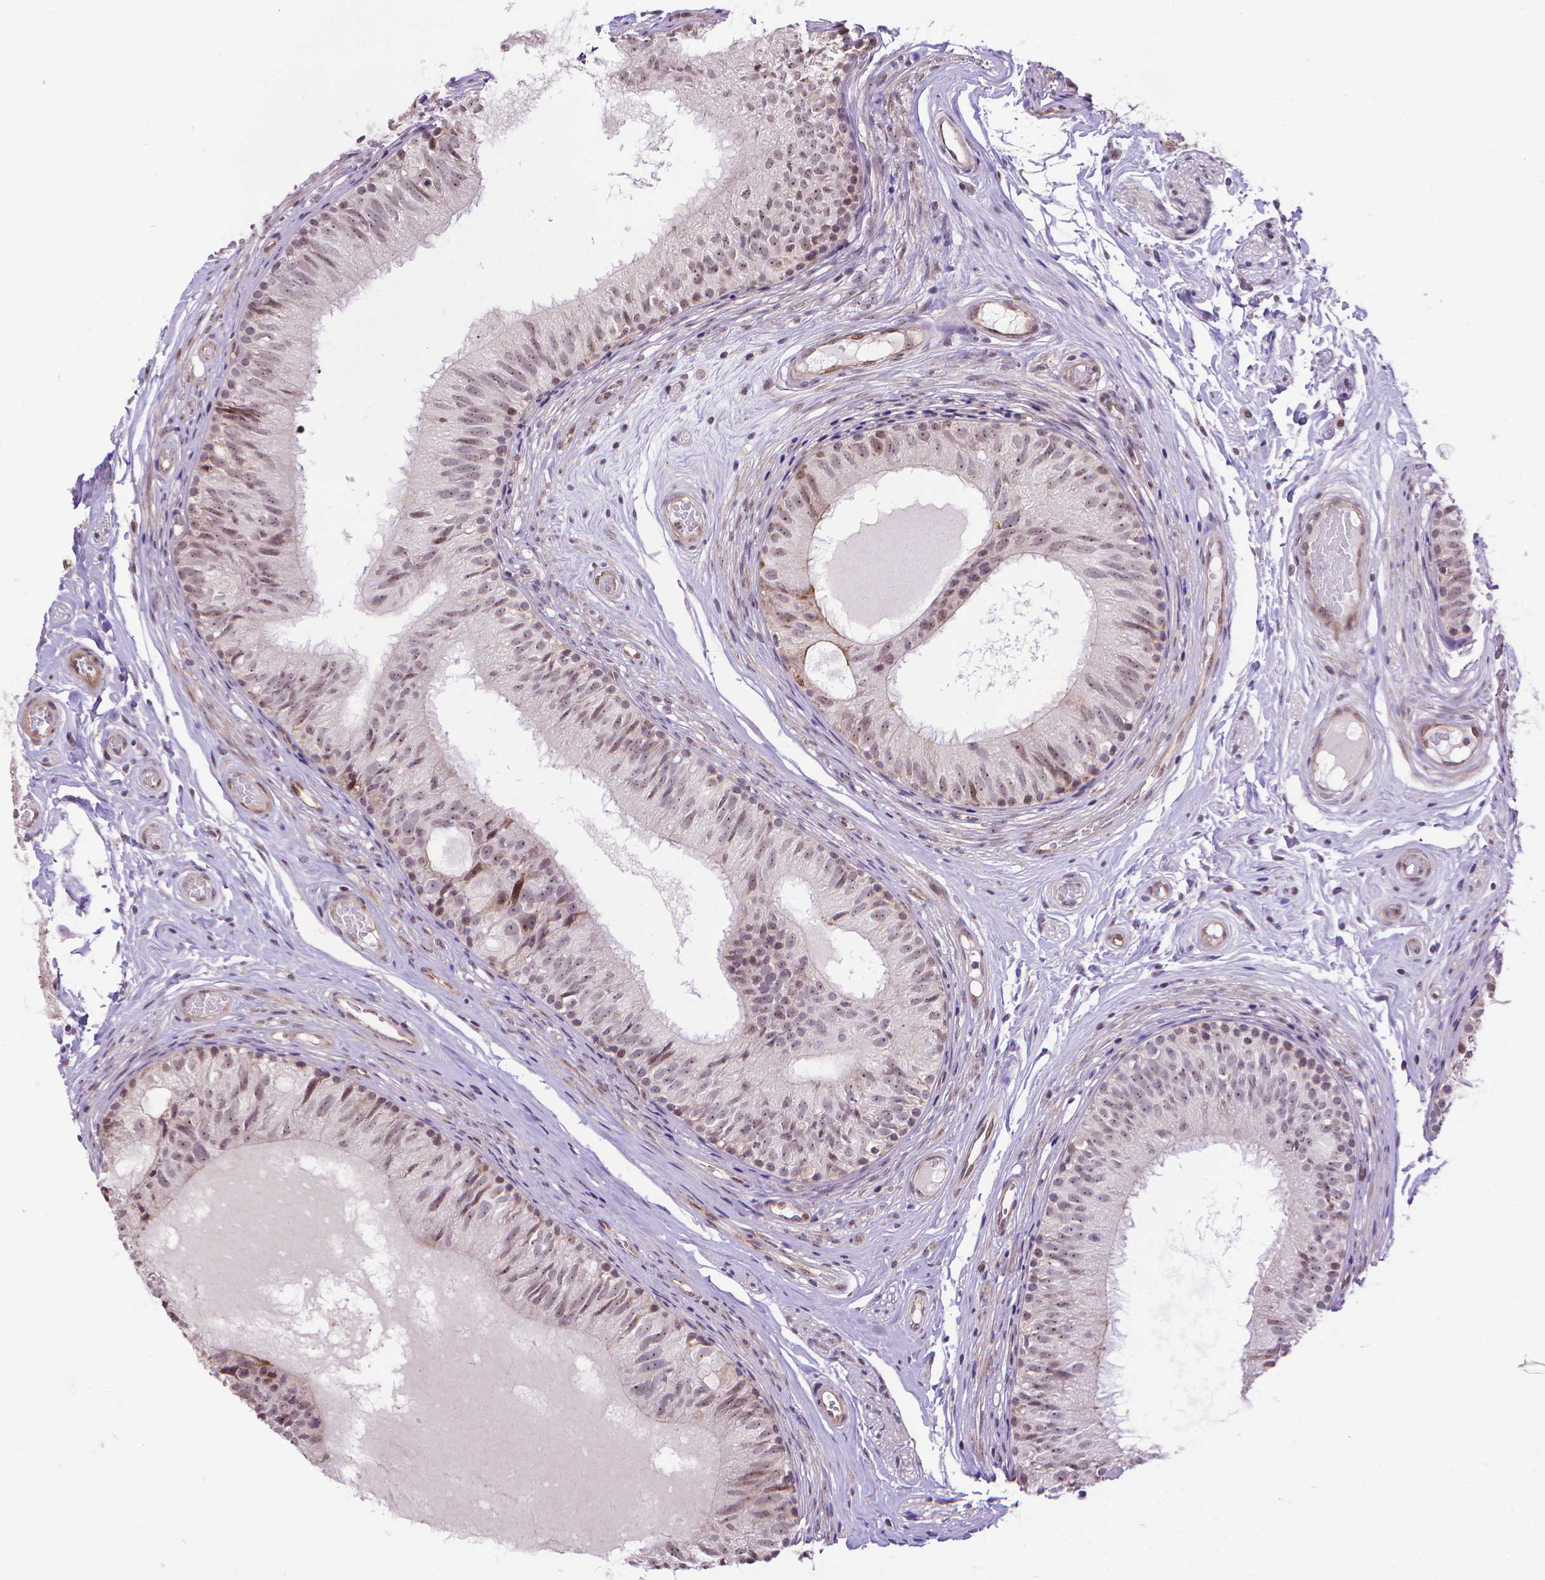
{"staining": {"intensity": "moderate", "quantity": "25%-75%", "location": "nuclear"}, "tissue": "epididymis", "cell_type": "Glandular cells", "image_type": "normal", "snomed": [{"axis": "morphology", "description": "Normal tissue, NOS"}, {"axis": "topography", "description": "Epididymis"}], "caption": "A brown stain labels moderate nuclear positivity of a protein in glandular cells of normal human epididymis. (DAB = brown stain, brightfield microscopy at high magnification).", "gene": "TMEM135", "patient": {"sex": "male", "age": 29}}